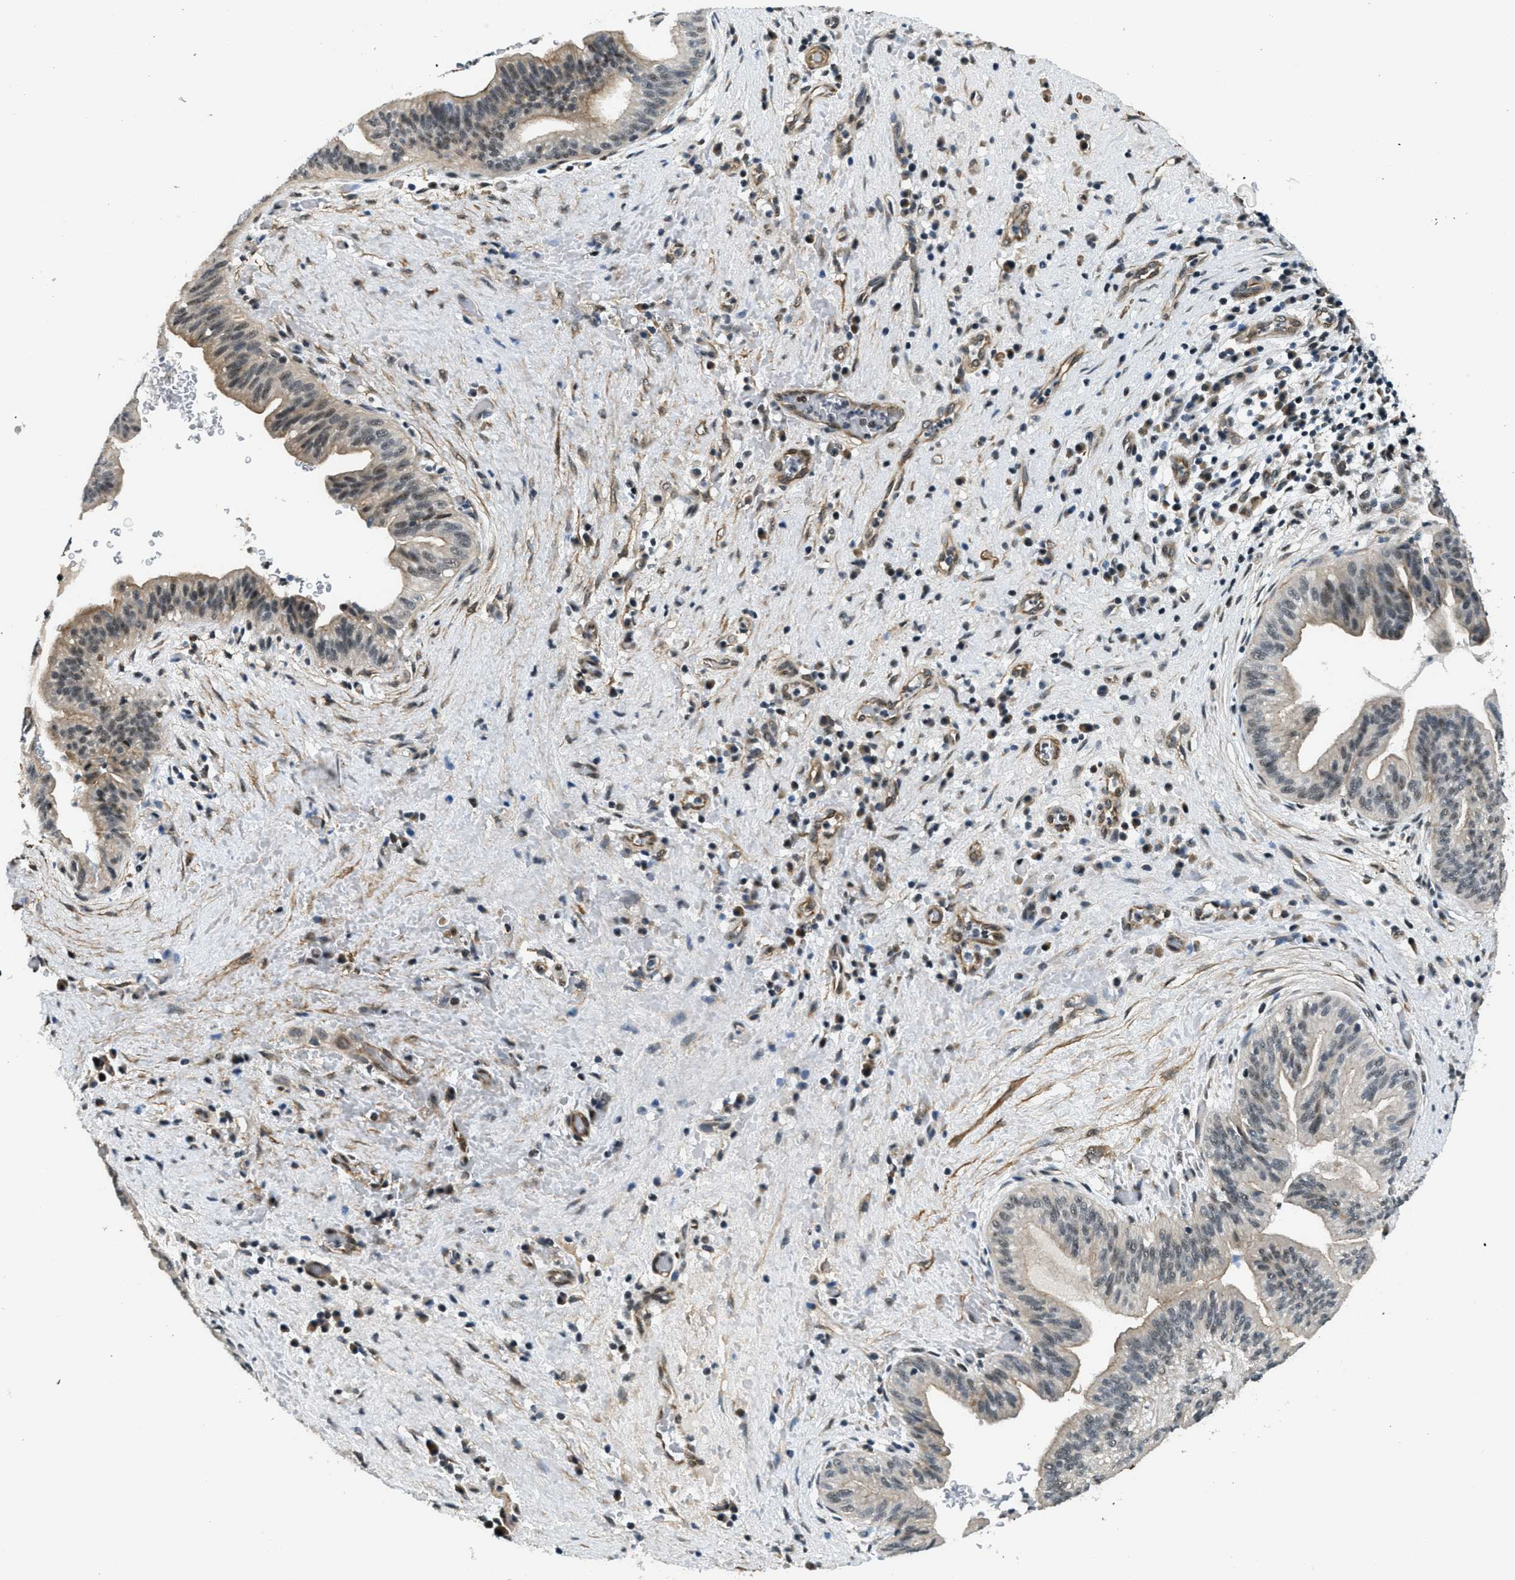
{"staining": {"intensity": "moderate", "quantity": "25%-75%", "location": "cytoplasmic/membranous,nuclear"}, "tissue": "liver cancer", "cell_type": "Tumor cells", "image_type": "cancer", "snomed": [{"axis": "morphology", "description": "Cholangiocarcinoma"}, {"axis": "topography", "description": "Liver"}], "caption": "This histopathology image displays immunohistochemistry (IHC) staining of liver cholangiocarcinoma, with medium moderate cytoplasmic/membranous and nuclear positivity in about 25%-75% of tumor cells.", "gene": "CFAP36", "patient": {"sex": "female", "age": 38}}